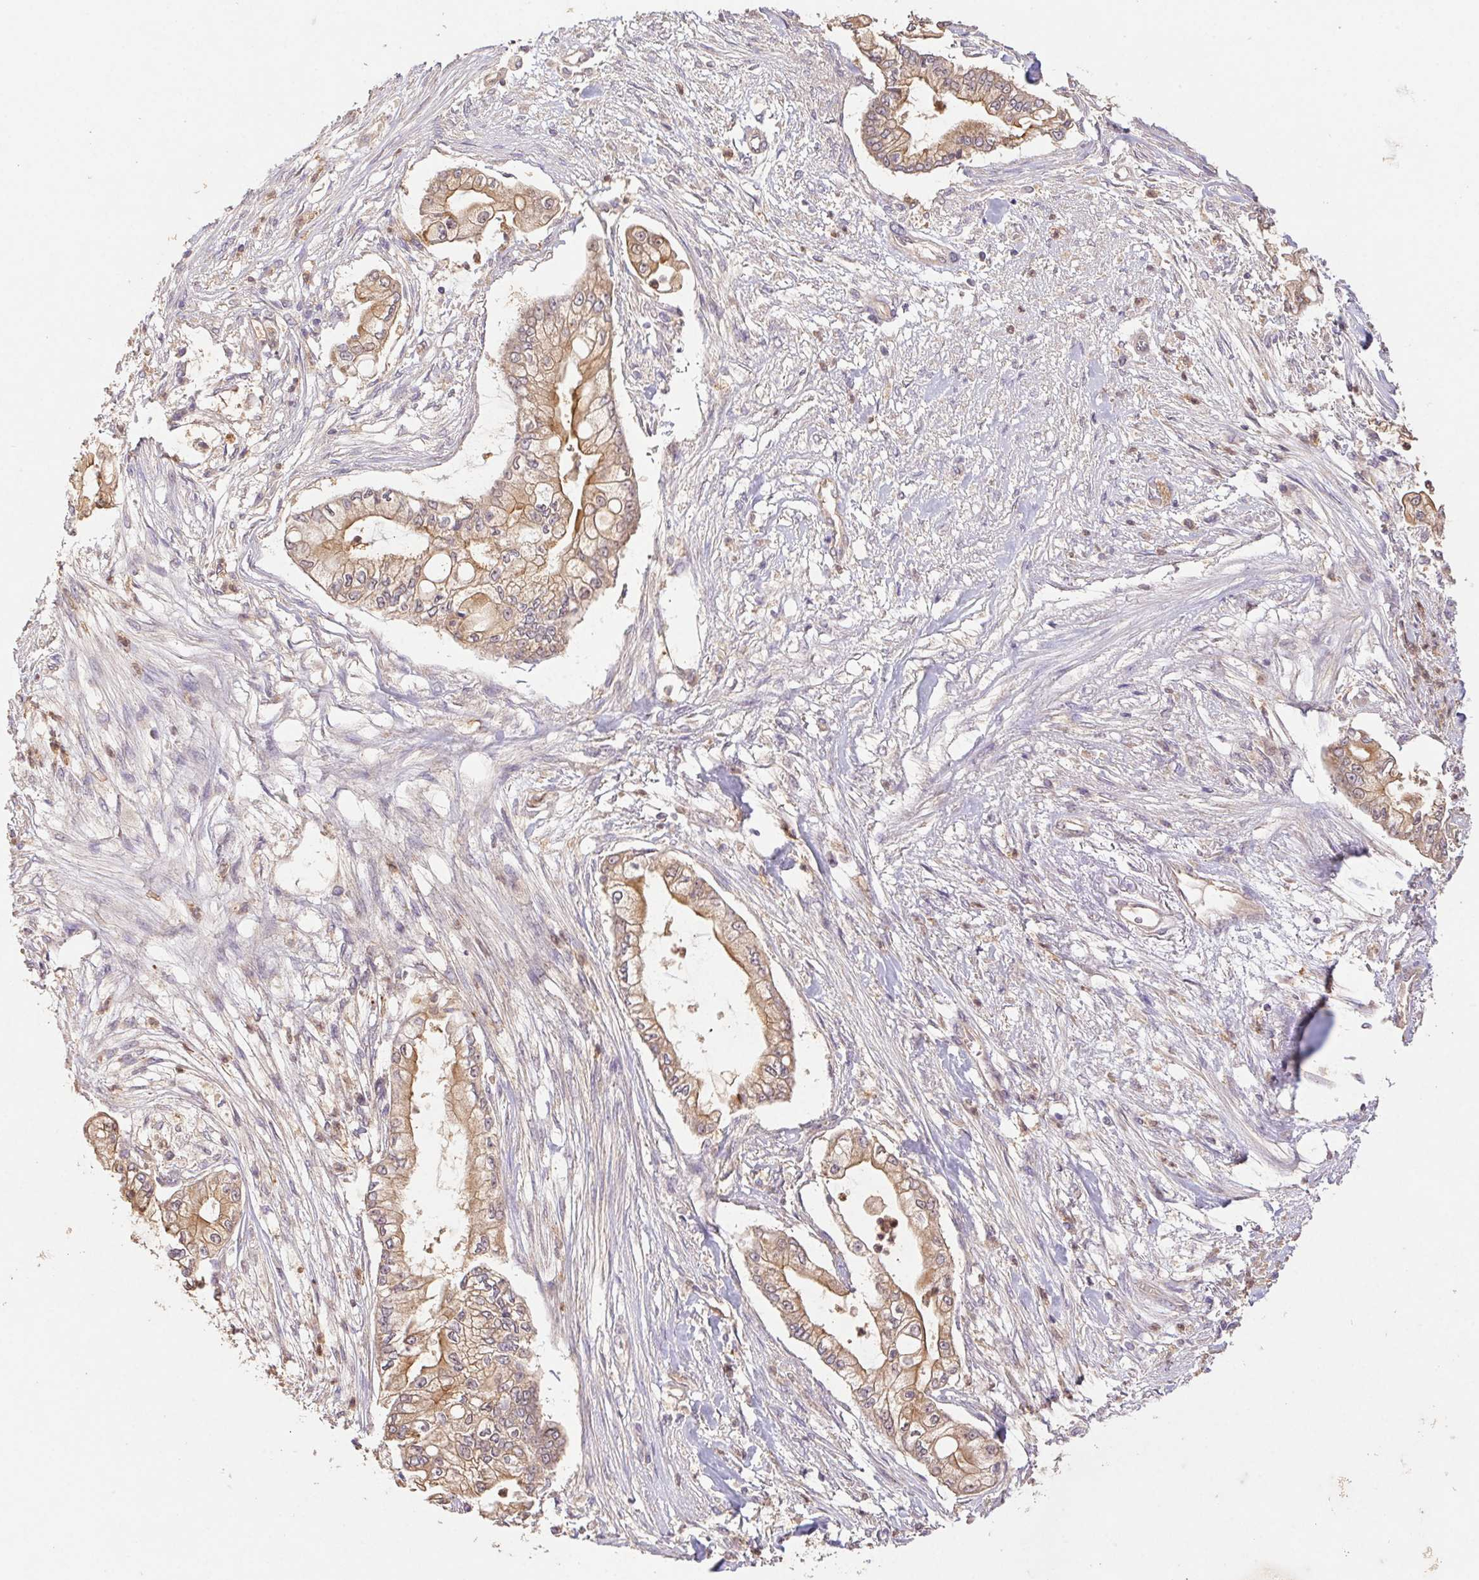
{"staining": {"intensity": "moderate", "quantity": ">75%", "location": "cytoplasmic/membranous"}, "tissue": "pancreatic cancer", "cell_type": "Tumor cells", "image_type": "cancer", "snomed": [{"axis": "morphology", "description": "Adenocarcinoma, NOS"}, {"axis": "topography", "description": "Pancreas"}], "caption": "Tumor cells show medium levels of moderate cytoplasmic/membranous expression in about >75% of cells in human pancreatic cancer (adenocarcinoma).", "gene": "RAB11A", "patient": {"sex": "female", "age": 69}}